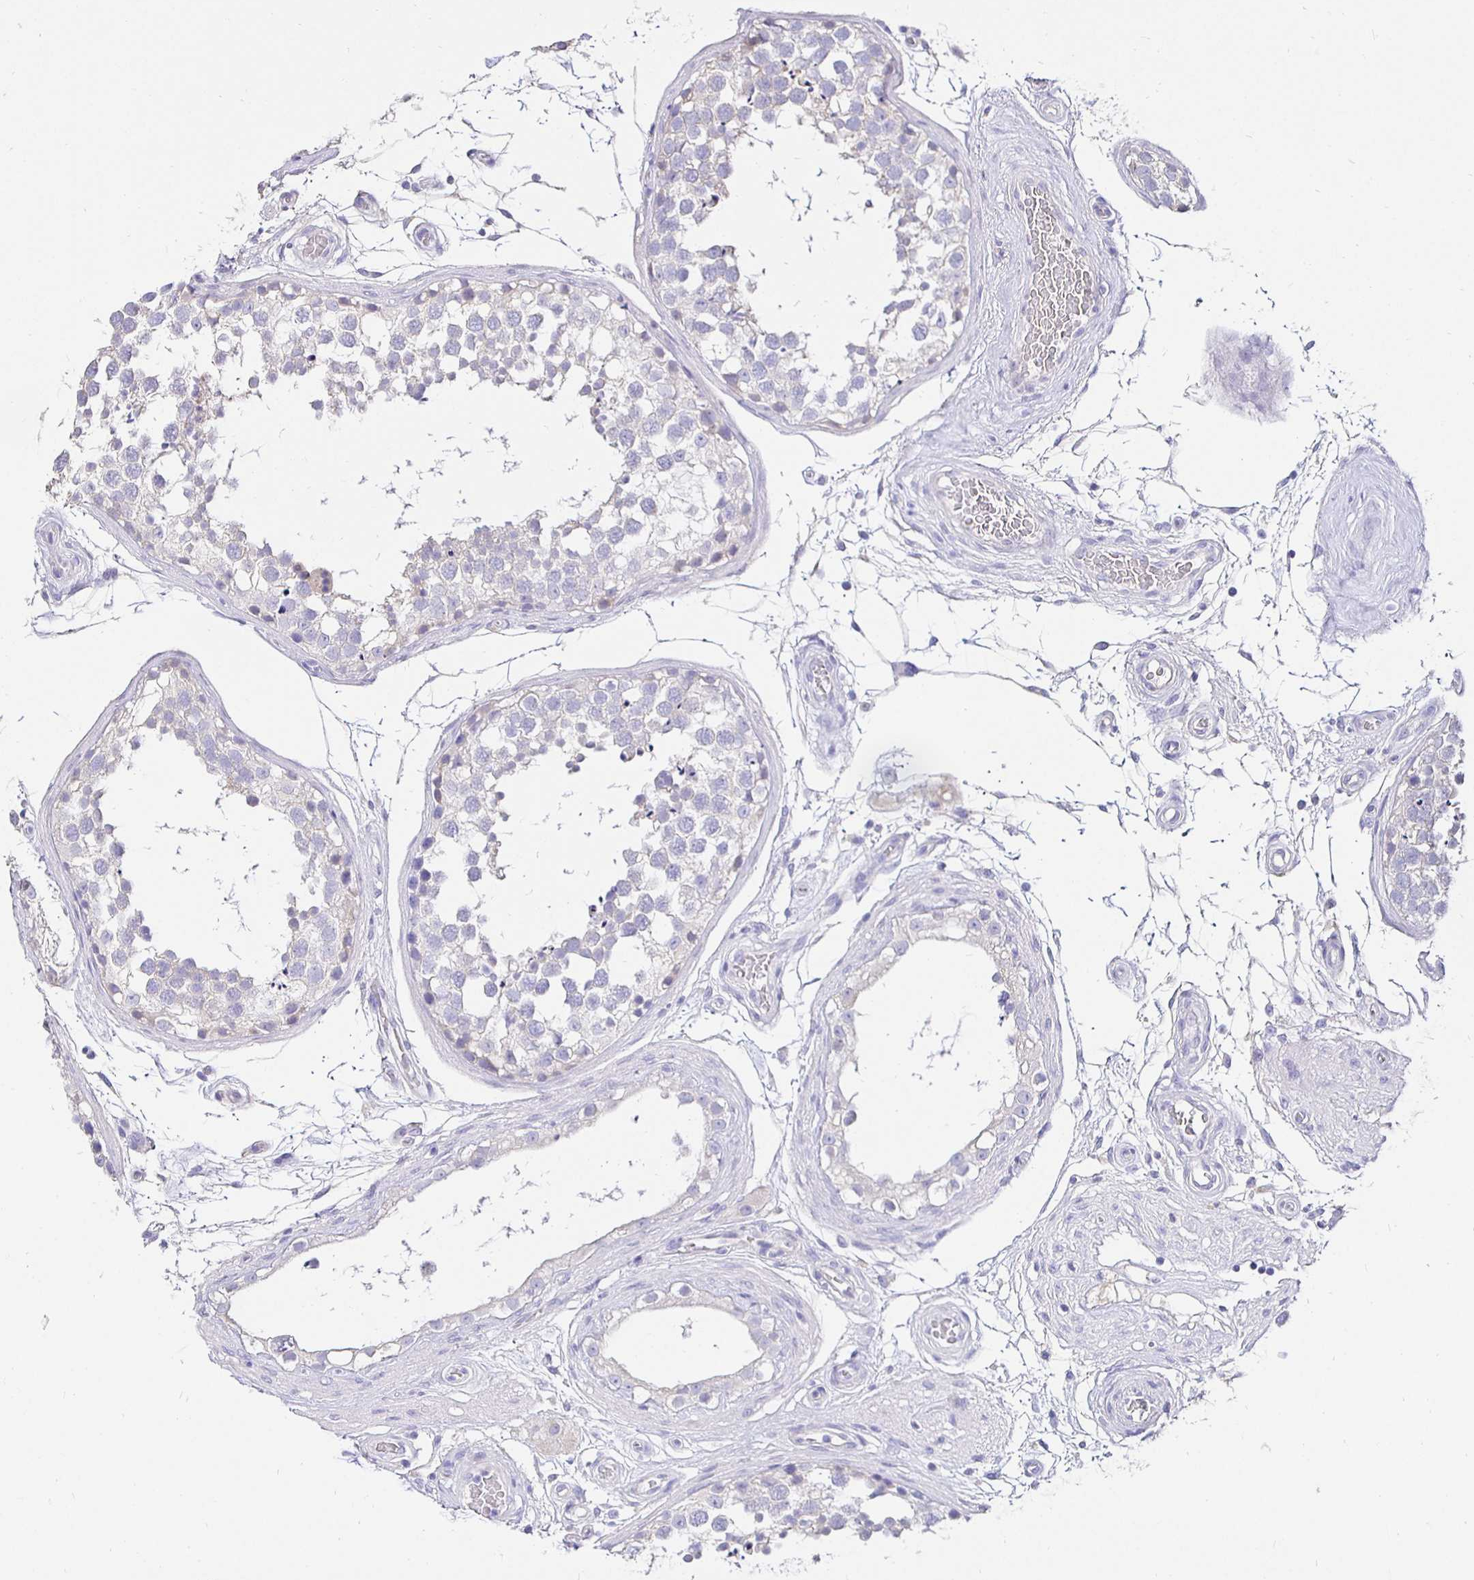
{"staining": {"intensity": "negative", "quantity": "none", "location": "none"}, "tissue": "testis", "cell_type": "Cells in seminiferous ducts", "image_type": "normal", "snomed": [{"axis": "morphology", "description": "Normal tissue, NOS"}, {"axis": "morphology", "description": "Seminoma, NOS"}, {"axis": "topography", "description": "Testis"}], "caption": "IHC photomicrograph of normal human testis stained for a protein (brown), which displays no staining in cells in seminiferous ducts. Nuclei are stained in blue.", "gene": "UMOD", "patient": {"sex": "male", "age": 65}}